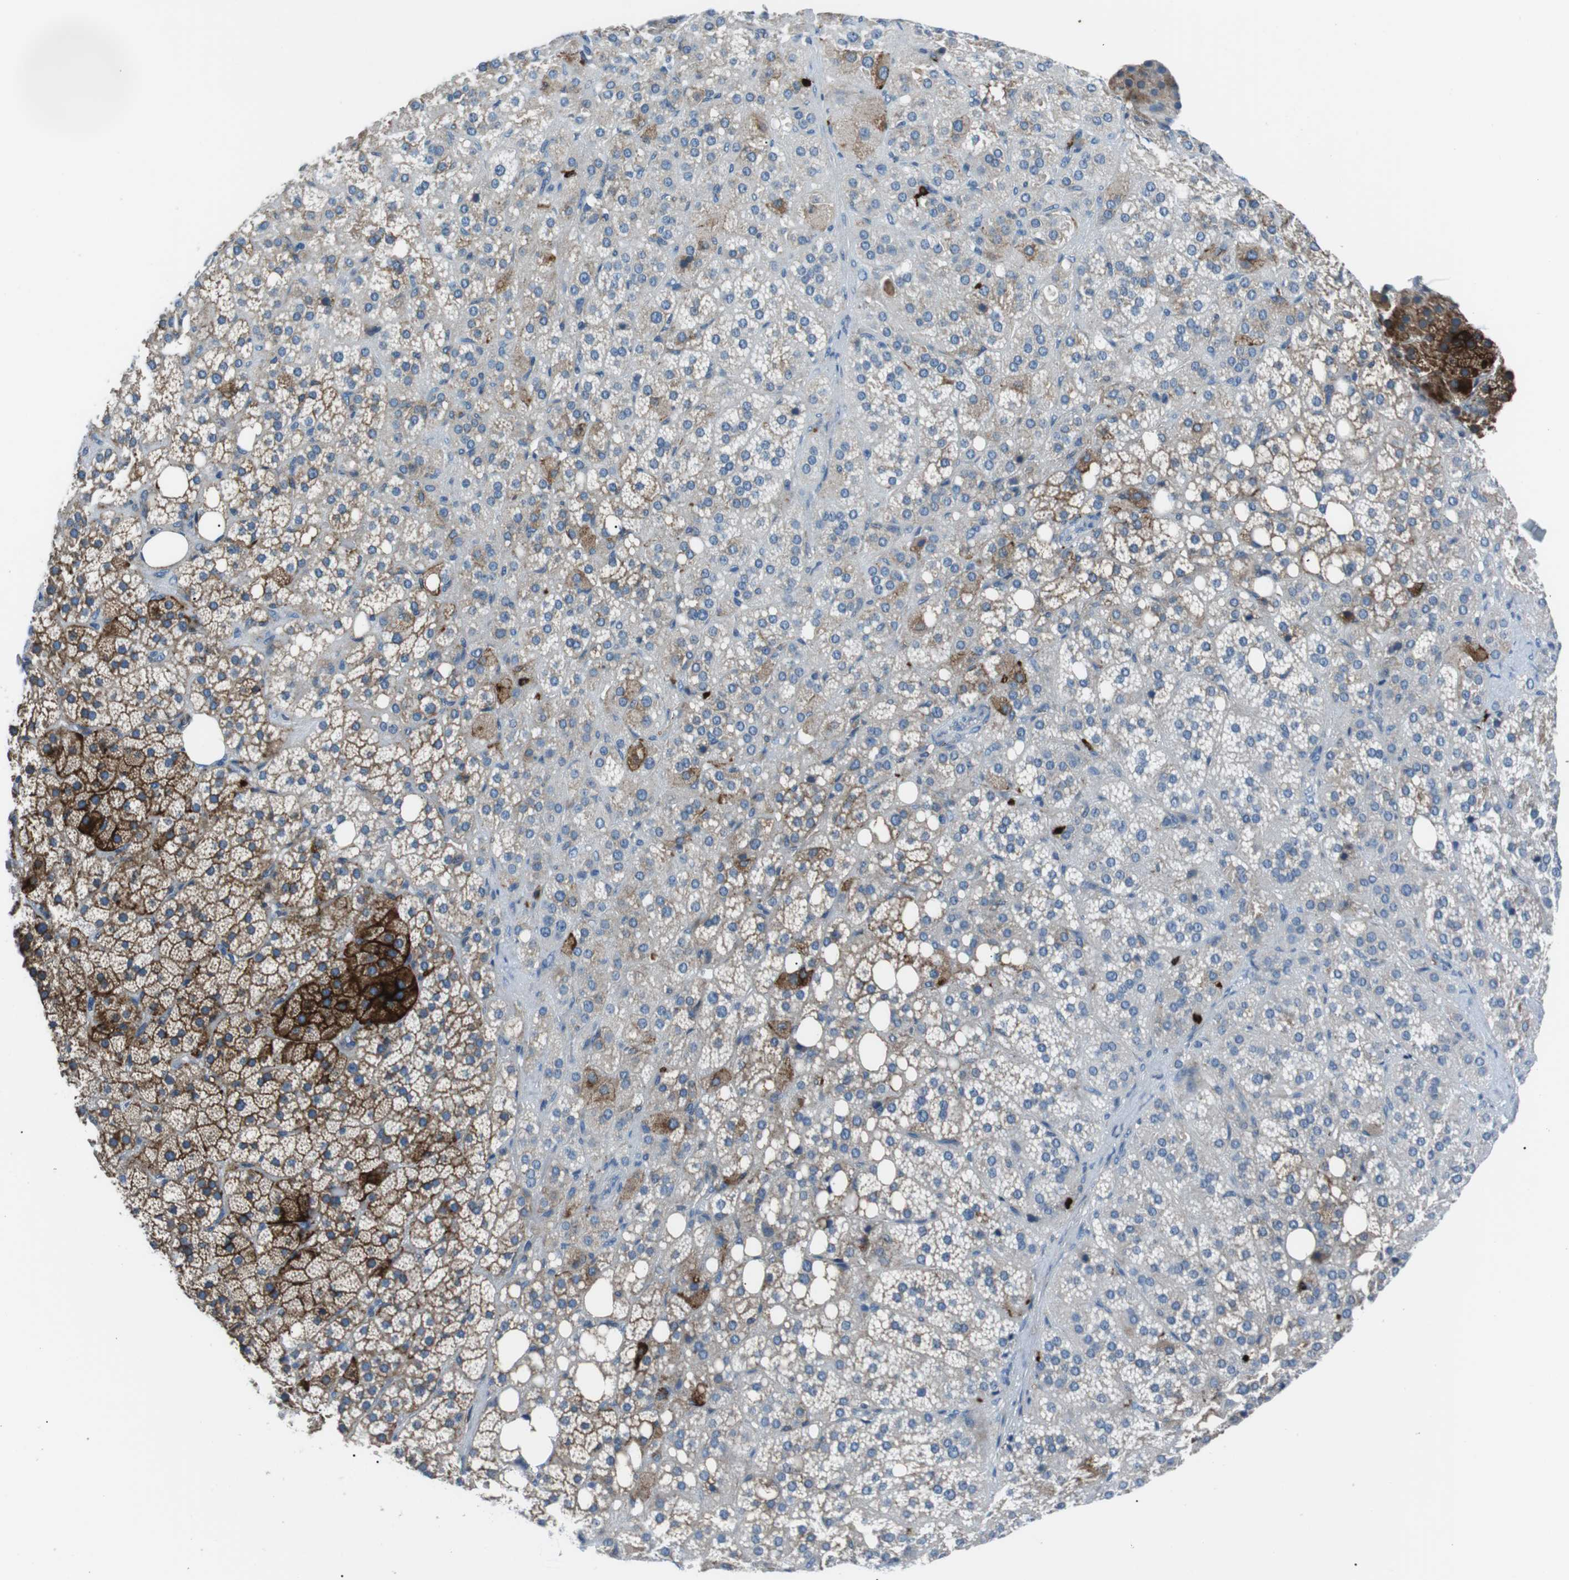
{"staining": {"intensity": "strong", "quantity": "25%-75%", "location": "cytoplasmic/membranous"}, "tissue": "adrenal gland", "cell_type": "Glandular cells", "image_type": "normal", "snomed": [{"axis": "morphology", "description": "Normal tissue, NOS"}, {"axis": "topography", "description": "Adrenal gland"}], "caption": "Immunohistochemistry (IHC) of normal human adrenal gland shows high levels of strong cytoplasmic/membranous staining in about 25%-75% of glandular cells.", "gene": "CSF2RA", "patient": {"sex": "female", "age": 59}}